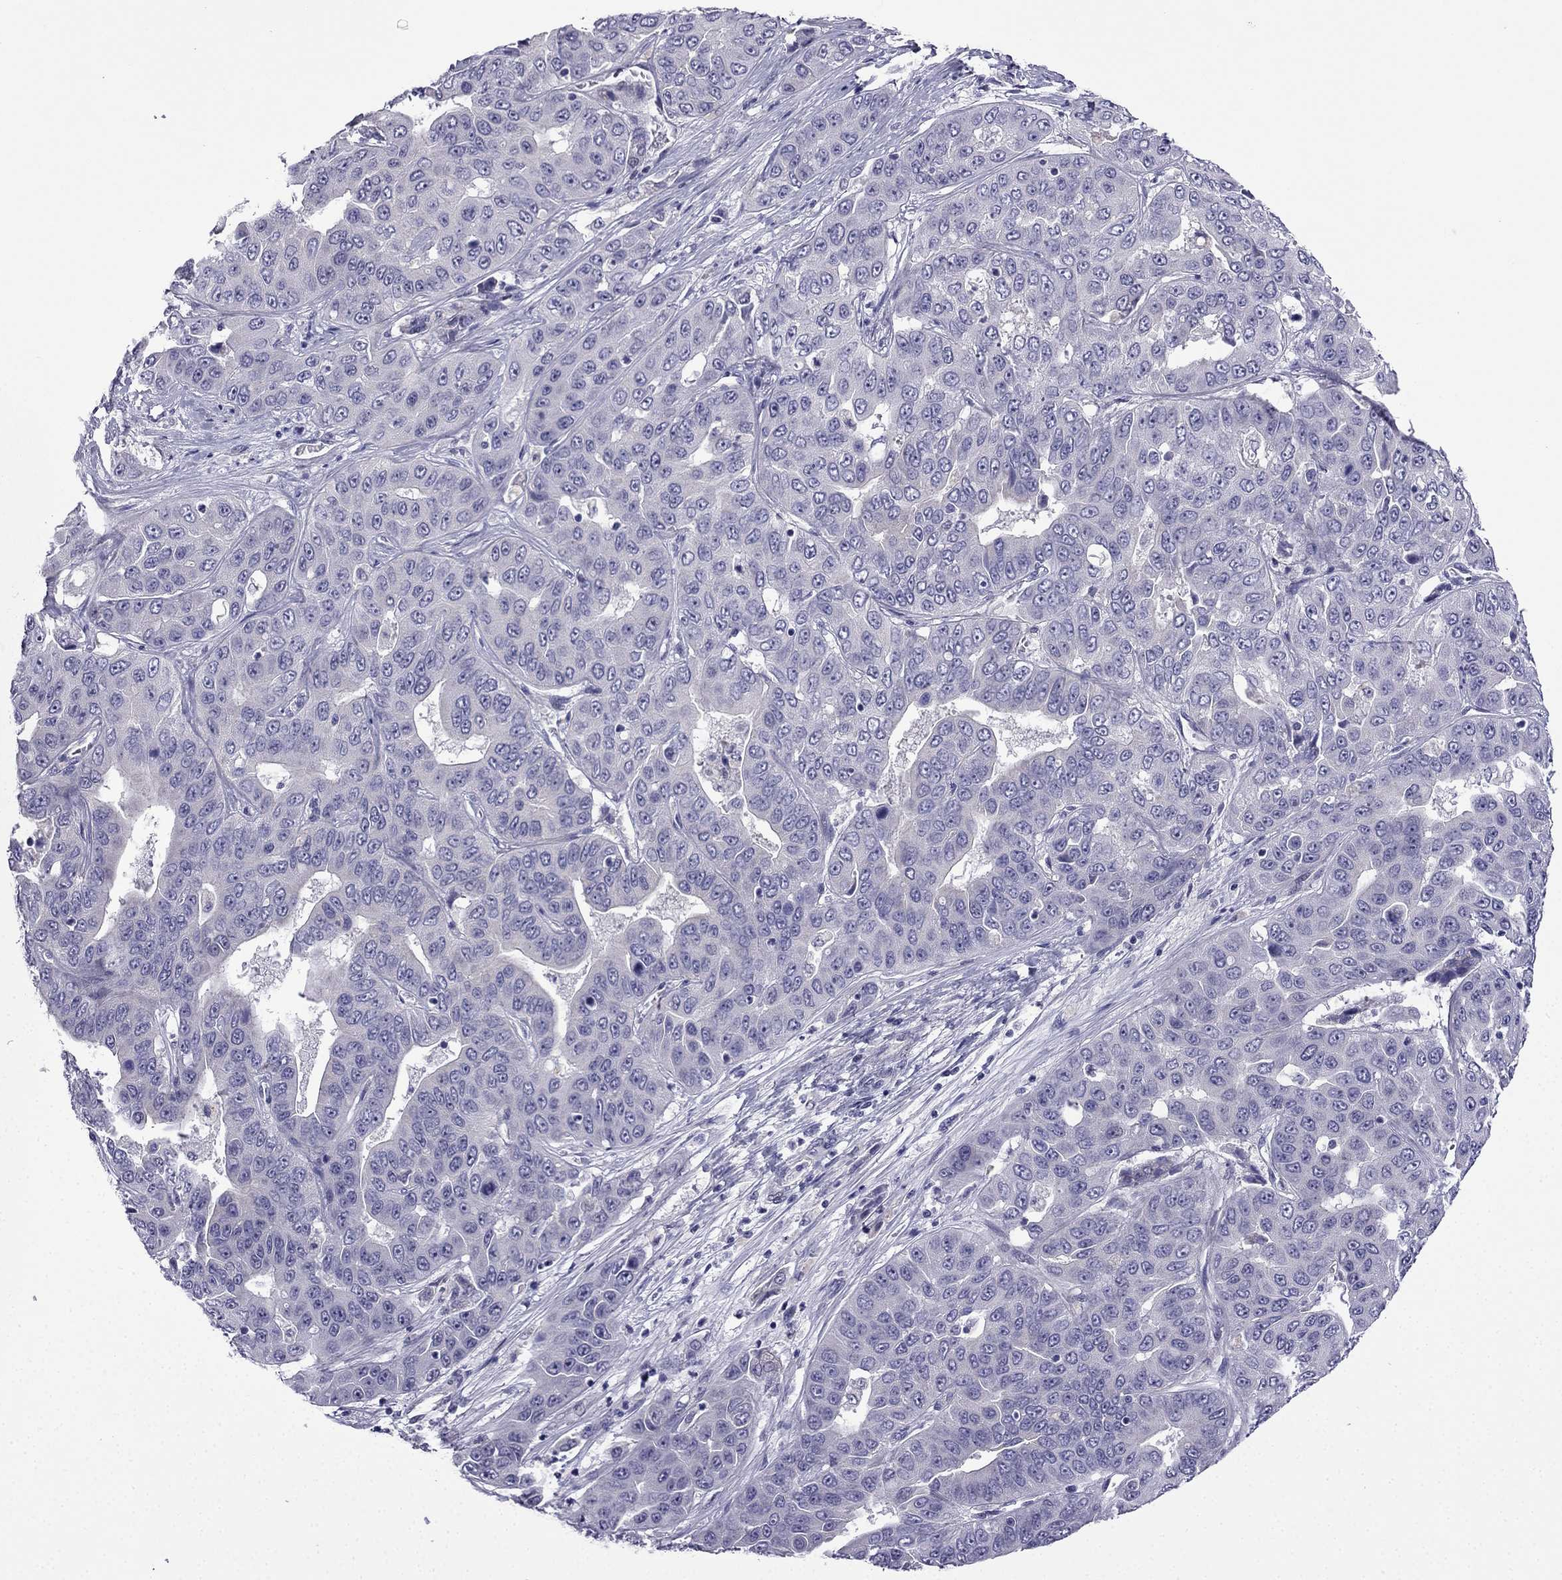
{"staining": {"intensity": "negative", "quantity": "none", "location": "none"}, "tissue": "liver cancer", "cell_type": "Tumor cells", "image_type": "cancer", "snomed": [{"axis": "morphology", "description": "Cholangiocarcinoma"}, {"axis": "topography", "description": "Liver"}], "caption": "A micrograph of human liver cholangiocarcinoma is negative for staining in tumor cells. The staining was performed using DAB (3,3'-diaminobenzidine) to visualize the protein expression in brown, while the nuclei were stained in blue with hematoxylin (Magnification: 20x).", "gene": "POM121L12", "patient": {"sex": "female", "age": 52}}